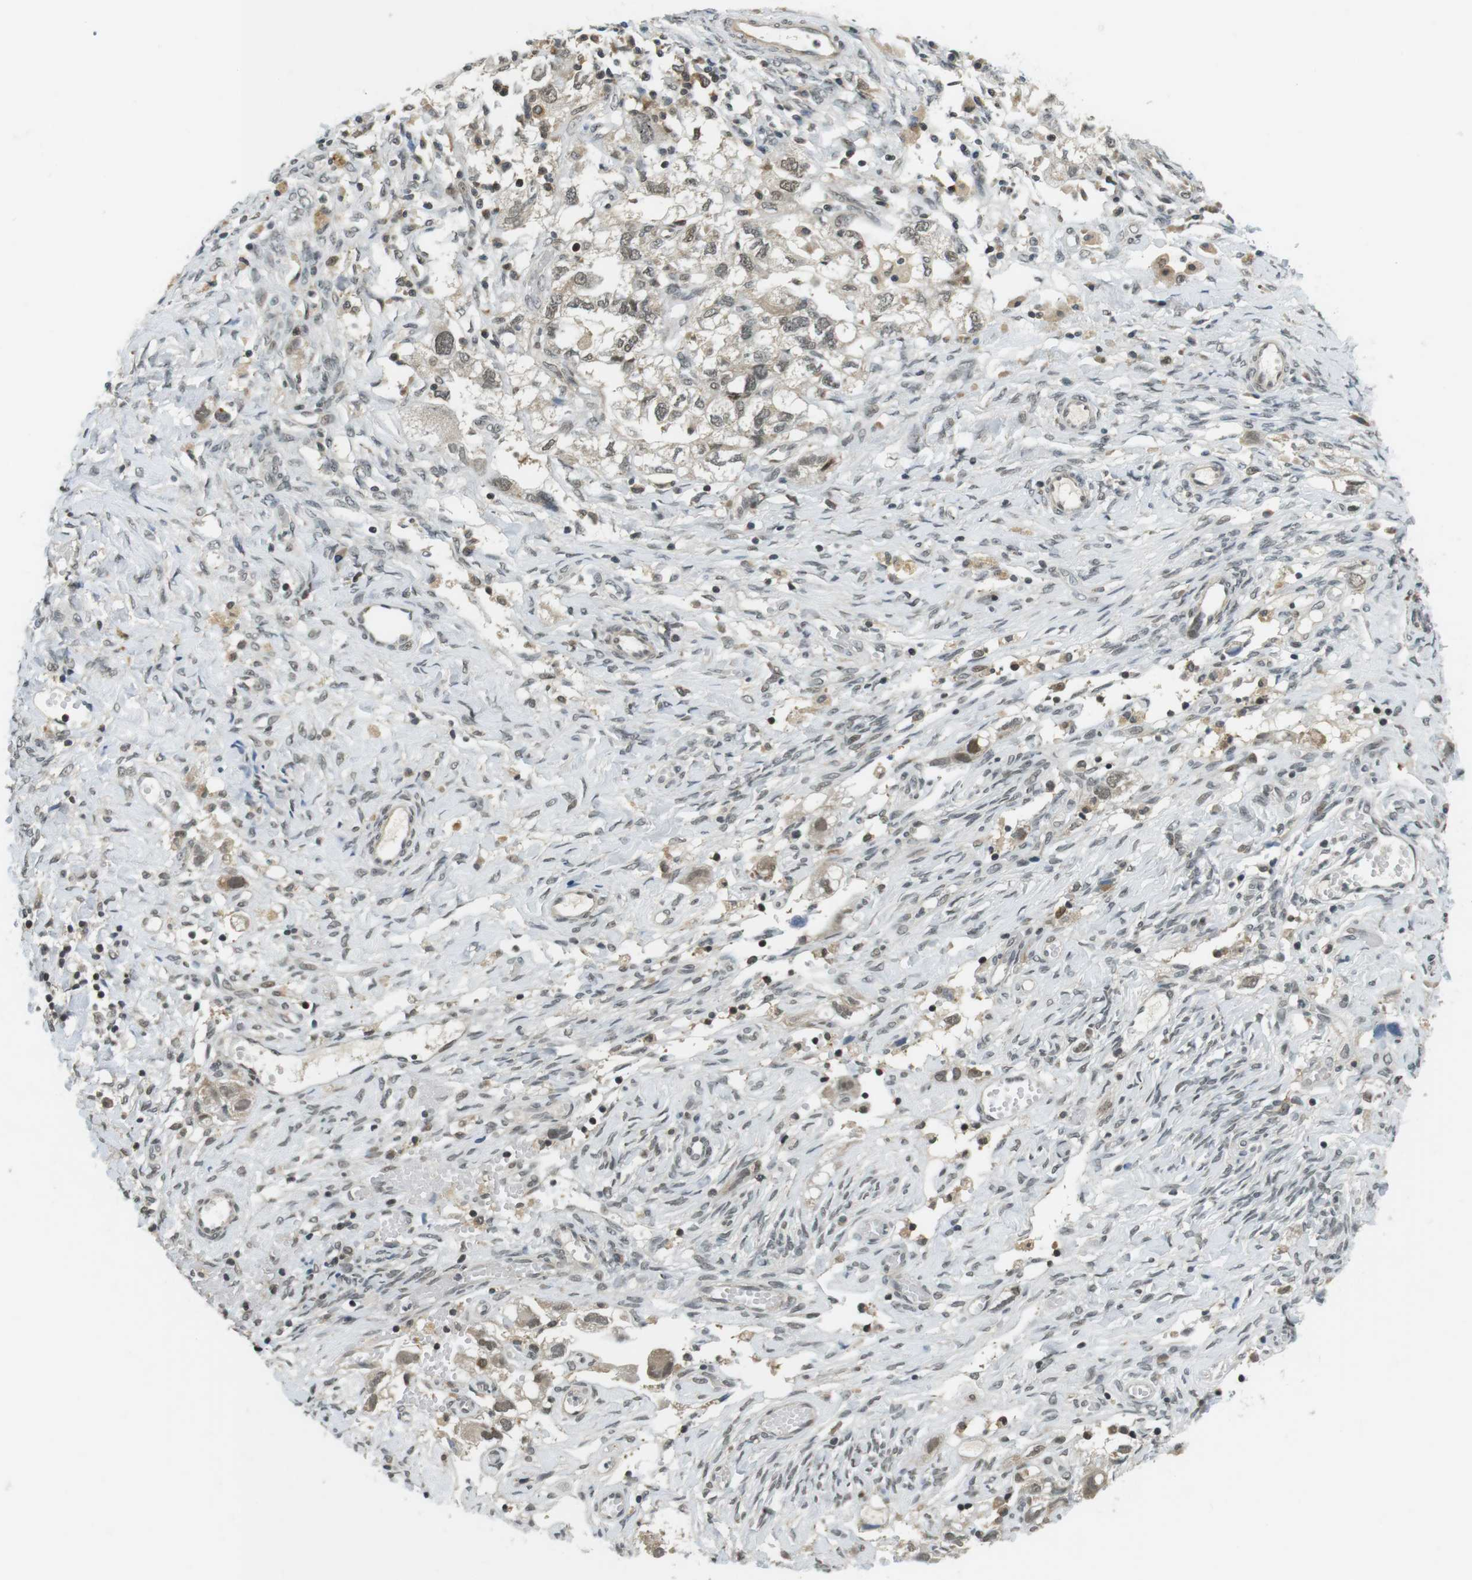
{"staining": {"intensity": "moderate", "quantity": ">75%", "location": "cytoplasmic/membranous,nuclear"}, "tissue": "ovarian cancer", "cell_type": "Tumor cells", "image_type": "cancer", "snomed": [{"axis": "morphology", "description": "Carcinoma, NOS"}, {"axis": "morphology", "description": "Cystadenocarcinoma, serous, NOS"}, {"axis": "topography", "description": "Ovary"}], "caption": "This histopathology image demonstrates ovarian carcinoma stained with immunohistochemistry to label a protein in brown. The cytoplasmic/membranous and nuclear of tumor cells show moderate positivity for the protein. Nuclei are counter-stained blue.", "gene": "BRD4", "patient": {"sex": "female", "age": 69}}